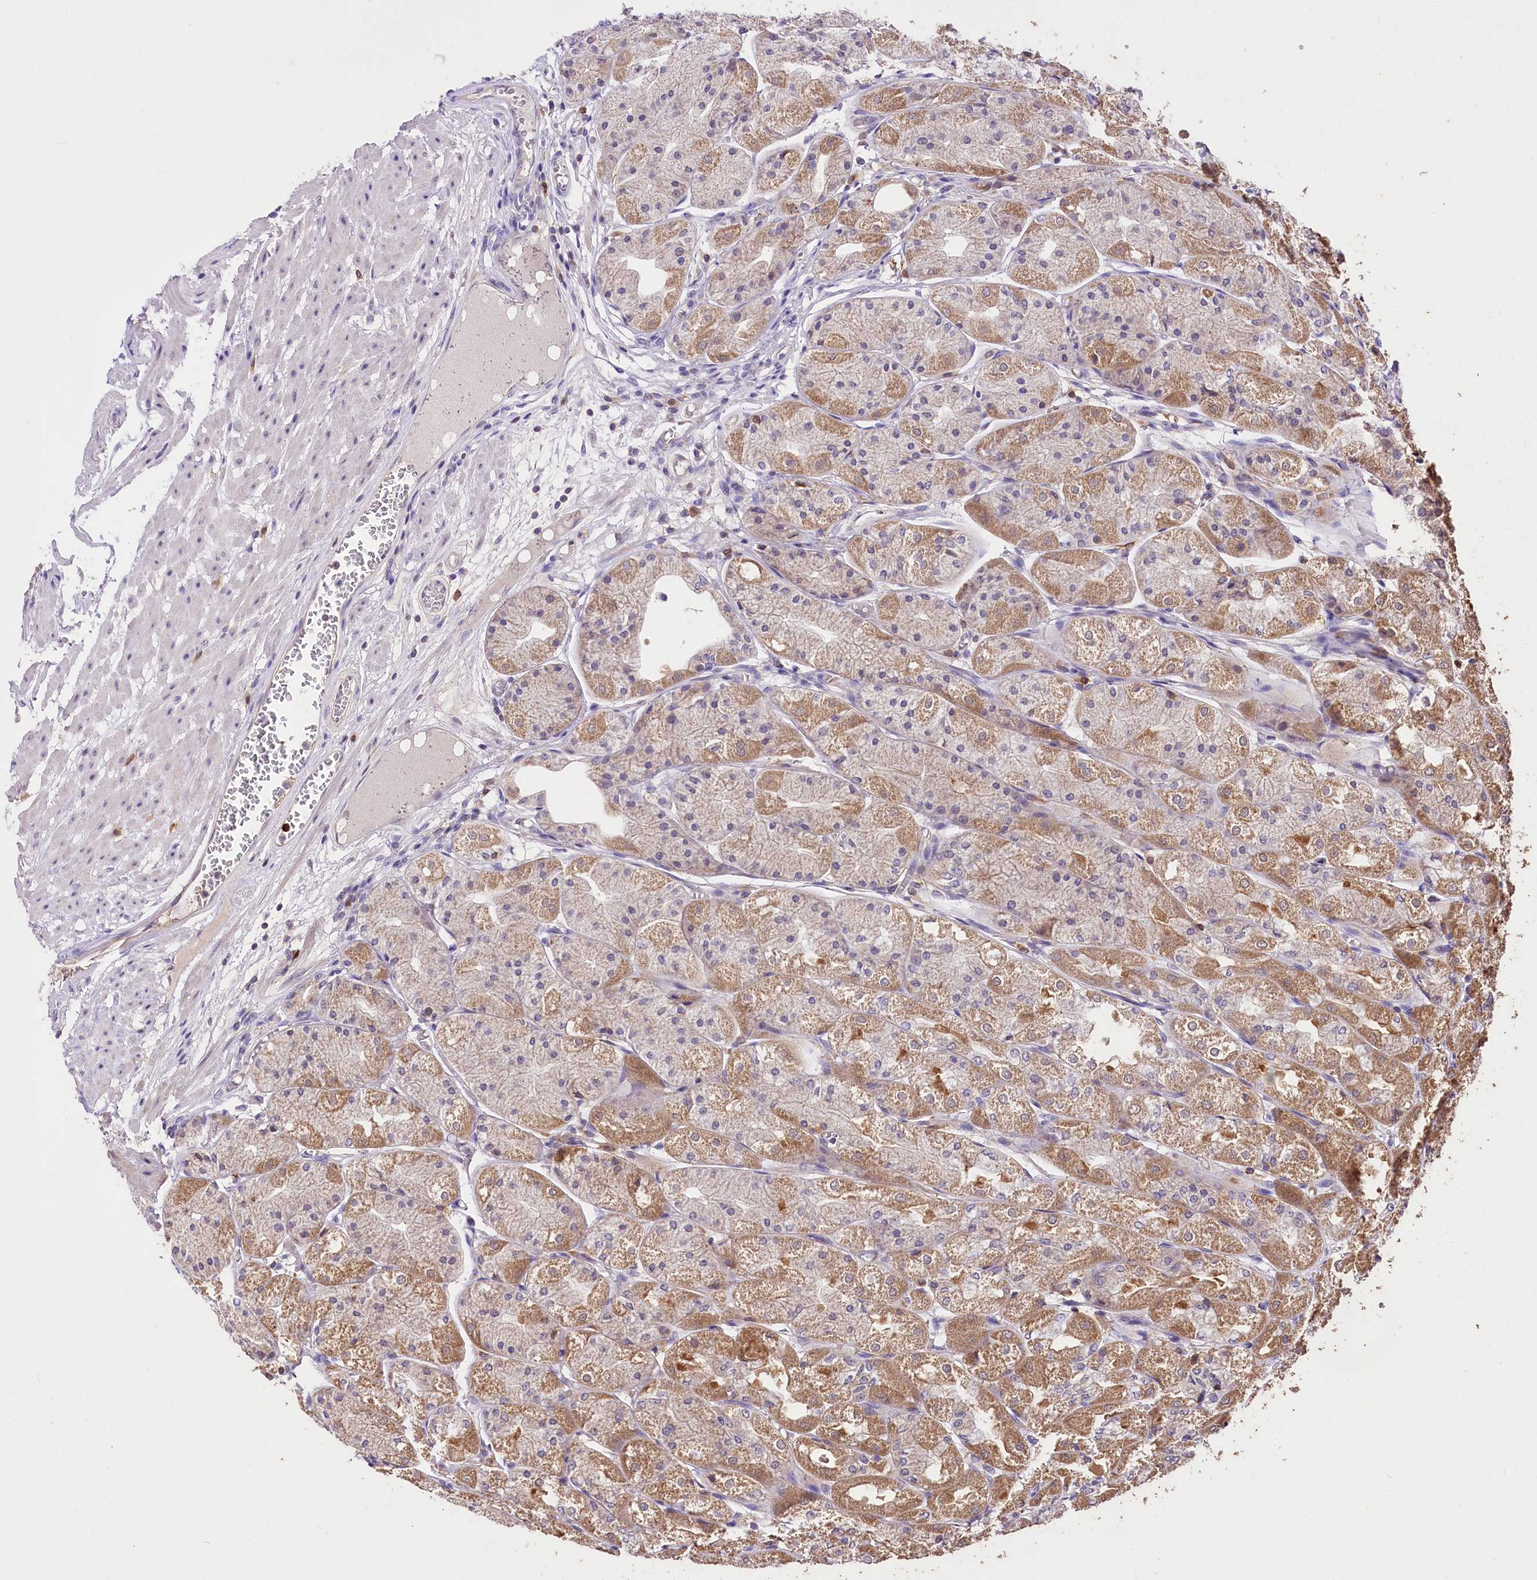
{"staining": {"intensity": "moderate", "quantity": "25%-75%", "location": "cytoplasmic/membranous"}, "tissue": "stomach", "cell_type": "Glandular cells", "image_type": "normal", "snomed": [{"axis": "morphology", "description": "Normal tissue, NOS"}, {"axis": "topography", "description": "Stomach, upper"}], "caption": "About 25%-75% of glandular cells in benign human stomach display moderate cytoplasmic/membranous protein expression as visualized by brown immunohistochemical staining.", "gene": "SERGEF", "patient": {"sex": "male", "age": 72}}